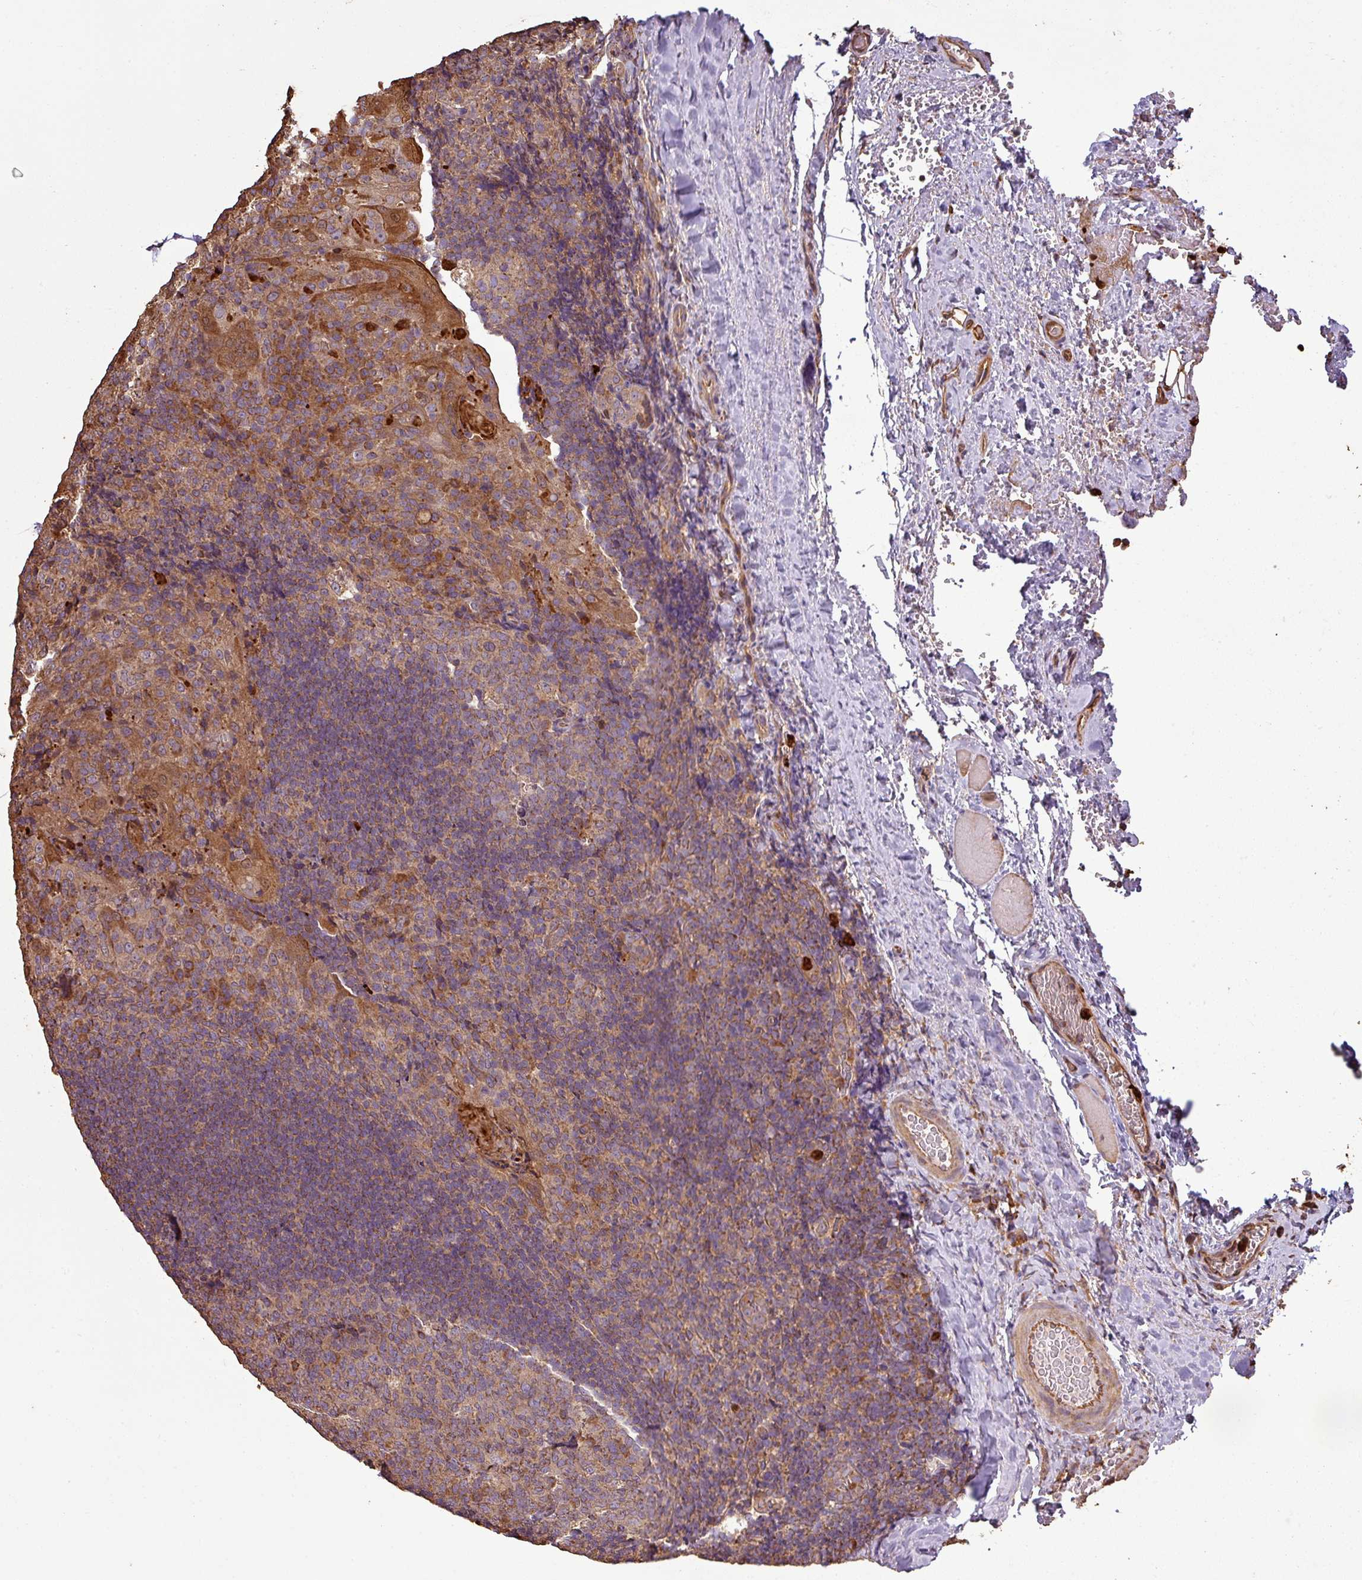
{"staining": {"intensity": "moderate", "quantity": "25%-75%", "location": "cytoplasmic/membranous"}, "tissue": "tonsil", "cell_type": "Germinal center cells", "image_type": "normal", "snomed": [{"axis": "morphology", "description": "Normal tissue, NOS"}, {"axis": "topography", "description": "Tonsil"}], "caption": "Benign tonsil displays moderate cytoplasmic/membranous expression in about 25%-75% of germinal center cells The staining was performed using DAB (3,3'-diaminobenzidine) to visualize the protein expression in brown, while the nuclei were stained in blue with hematoxylin (Magnification: 20x)..", "gene": "PLEKHM1", "patient": {"sex": "male", "age": 17}}